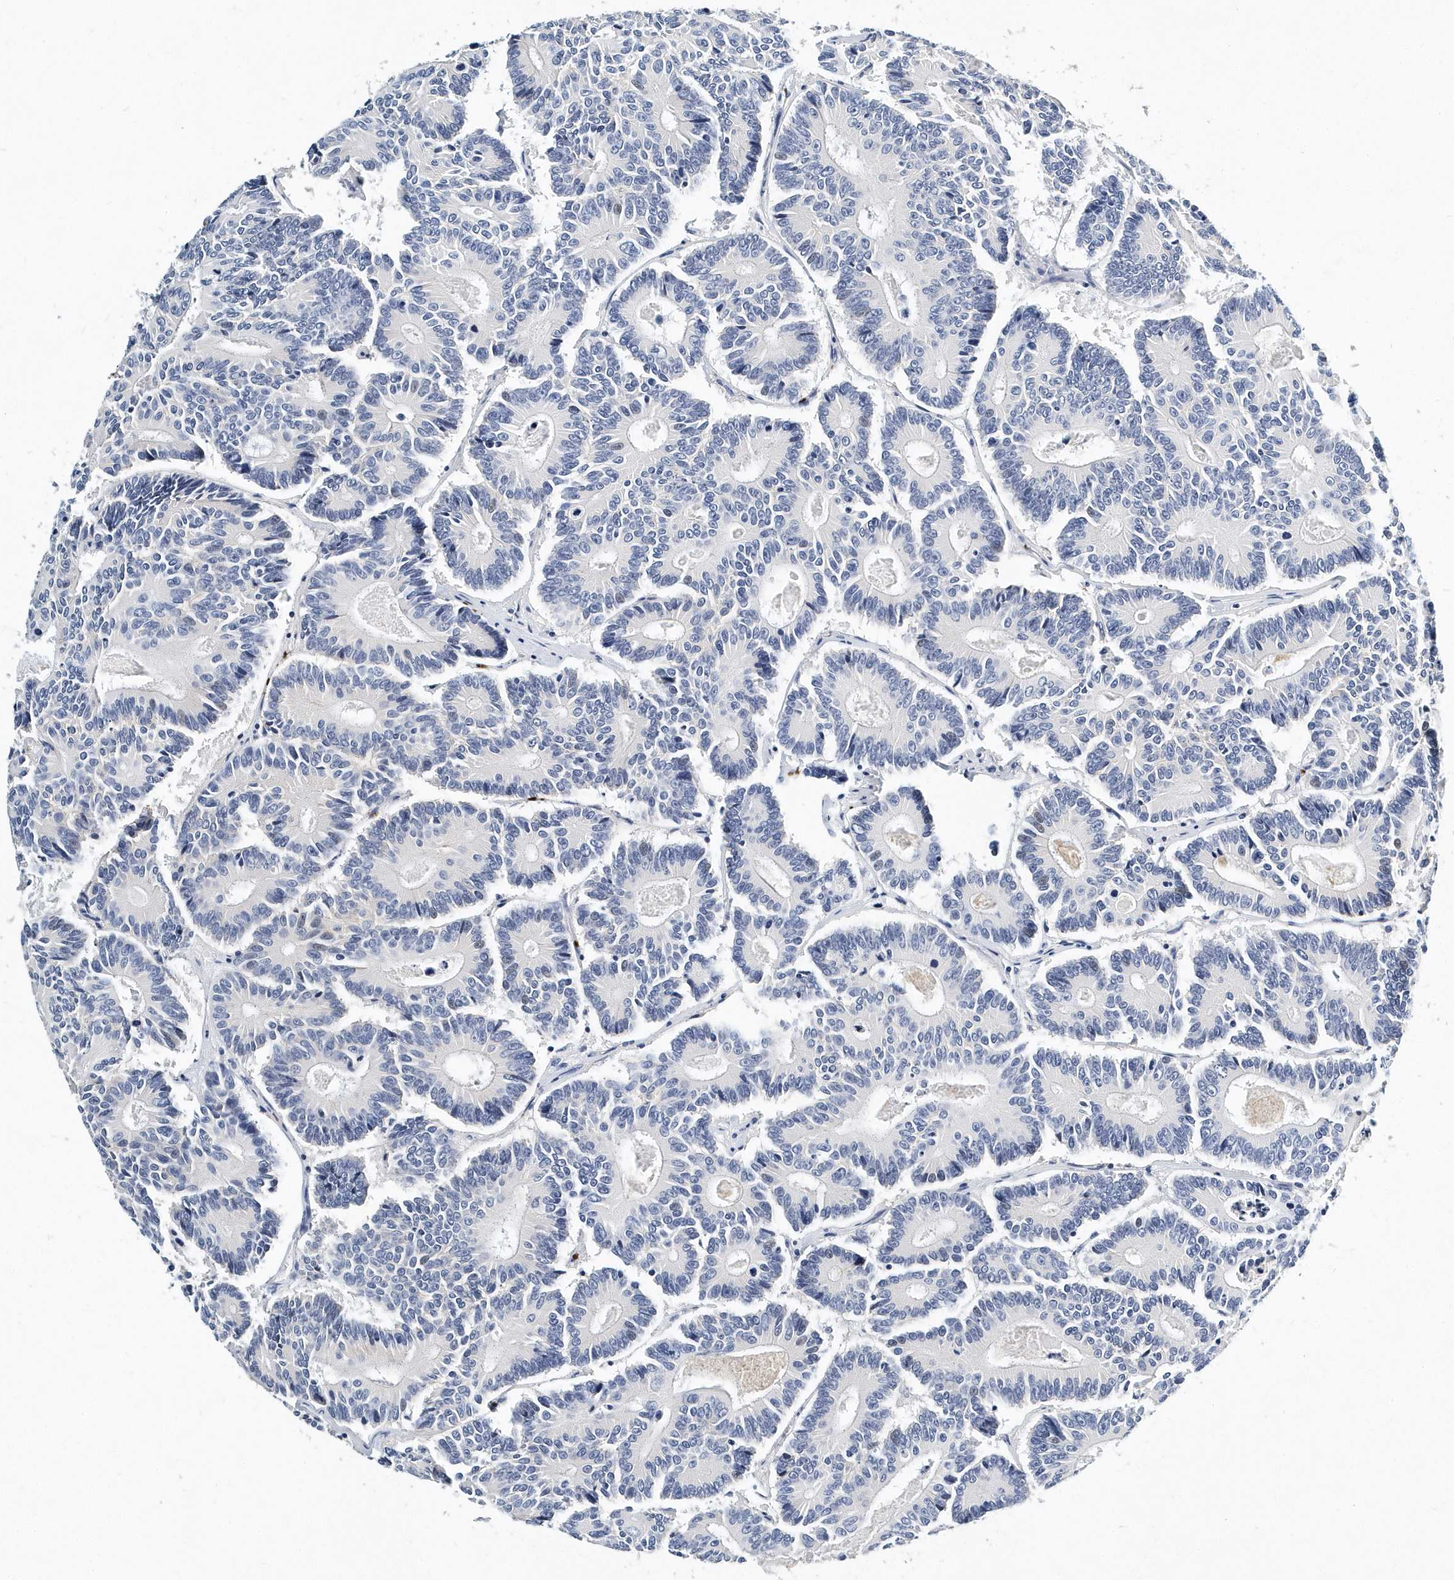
{"staining": {"intensity": "negative", "quantity": "none", "location": "none"}, "tissue": "colorectal cancer", "cell_type": "Tumor cells", "image_type": "cancer", "snomed": [{"axis": "morphology", "description": "Adenocarcinoma, NOS"}, {"axis": "topography", "description": "Colon"}], "caption": "This is an immunohistochemistry (IHC) histopathology image of adenocarcinoma (colorectal). There is no staining in tumor cells.", "gene": "ITGA2B", "patient": {"sex": "male", "age": 83}}